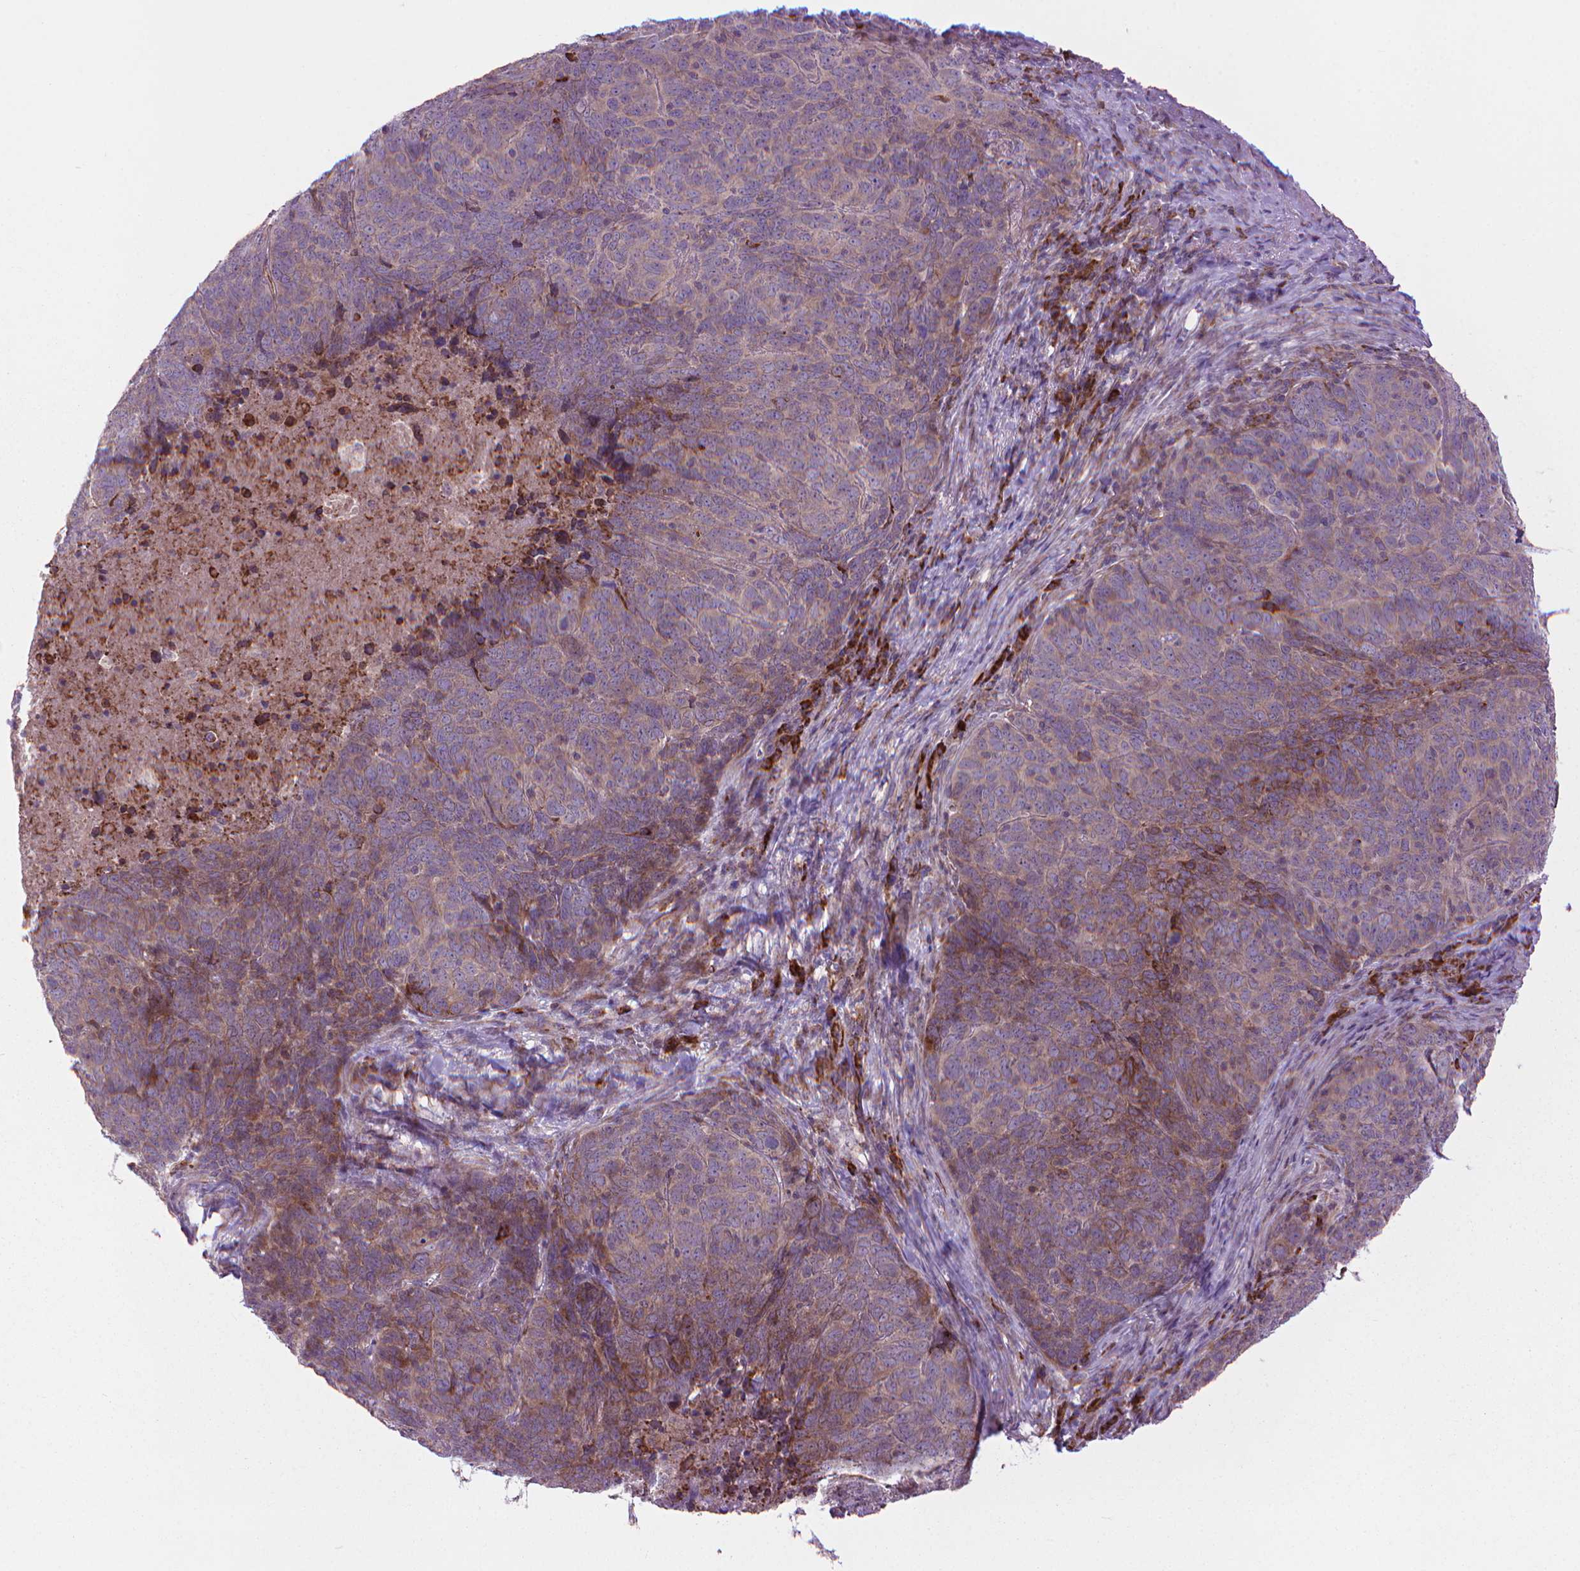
{"staining": {"intensity": "weak", "quantity": "<25%", "location": "cytoplasmic/membranous"}, "tissue": "skin cancer", "cell_type": "Tumor cells", "image_type": "cancer", "snomed": [{"axis": "morphology", "description": "Squamous cell carcinoma, NOS"}, {"axis": "topography", "description": "Skin"}, {"axis": "topography", "description": "Anal"}], "caption": "A histopathology image of skin cancer (squamous cell carcinoma) stained for a protein exhibits no brown staining in tumor cells. (Immunohistochemistry (ihc), brightfield microscopy, high magnification).", "gene": "MYH14", "patient": {"sex": "female", "age": 51}}